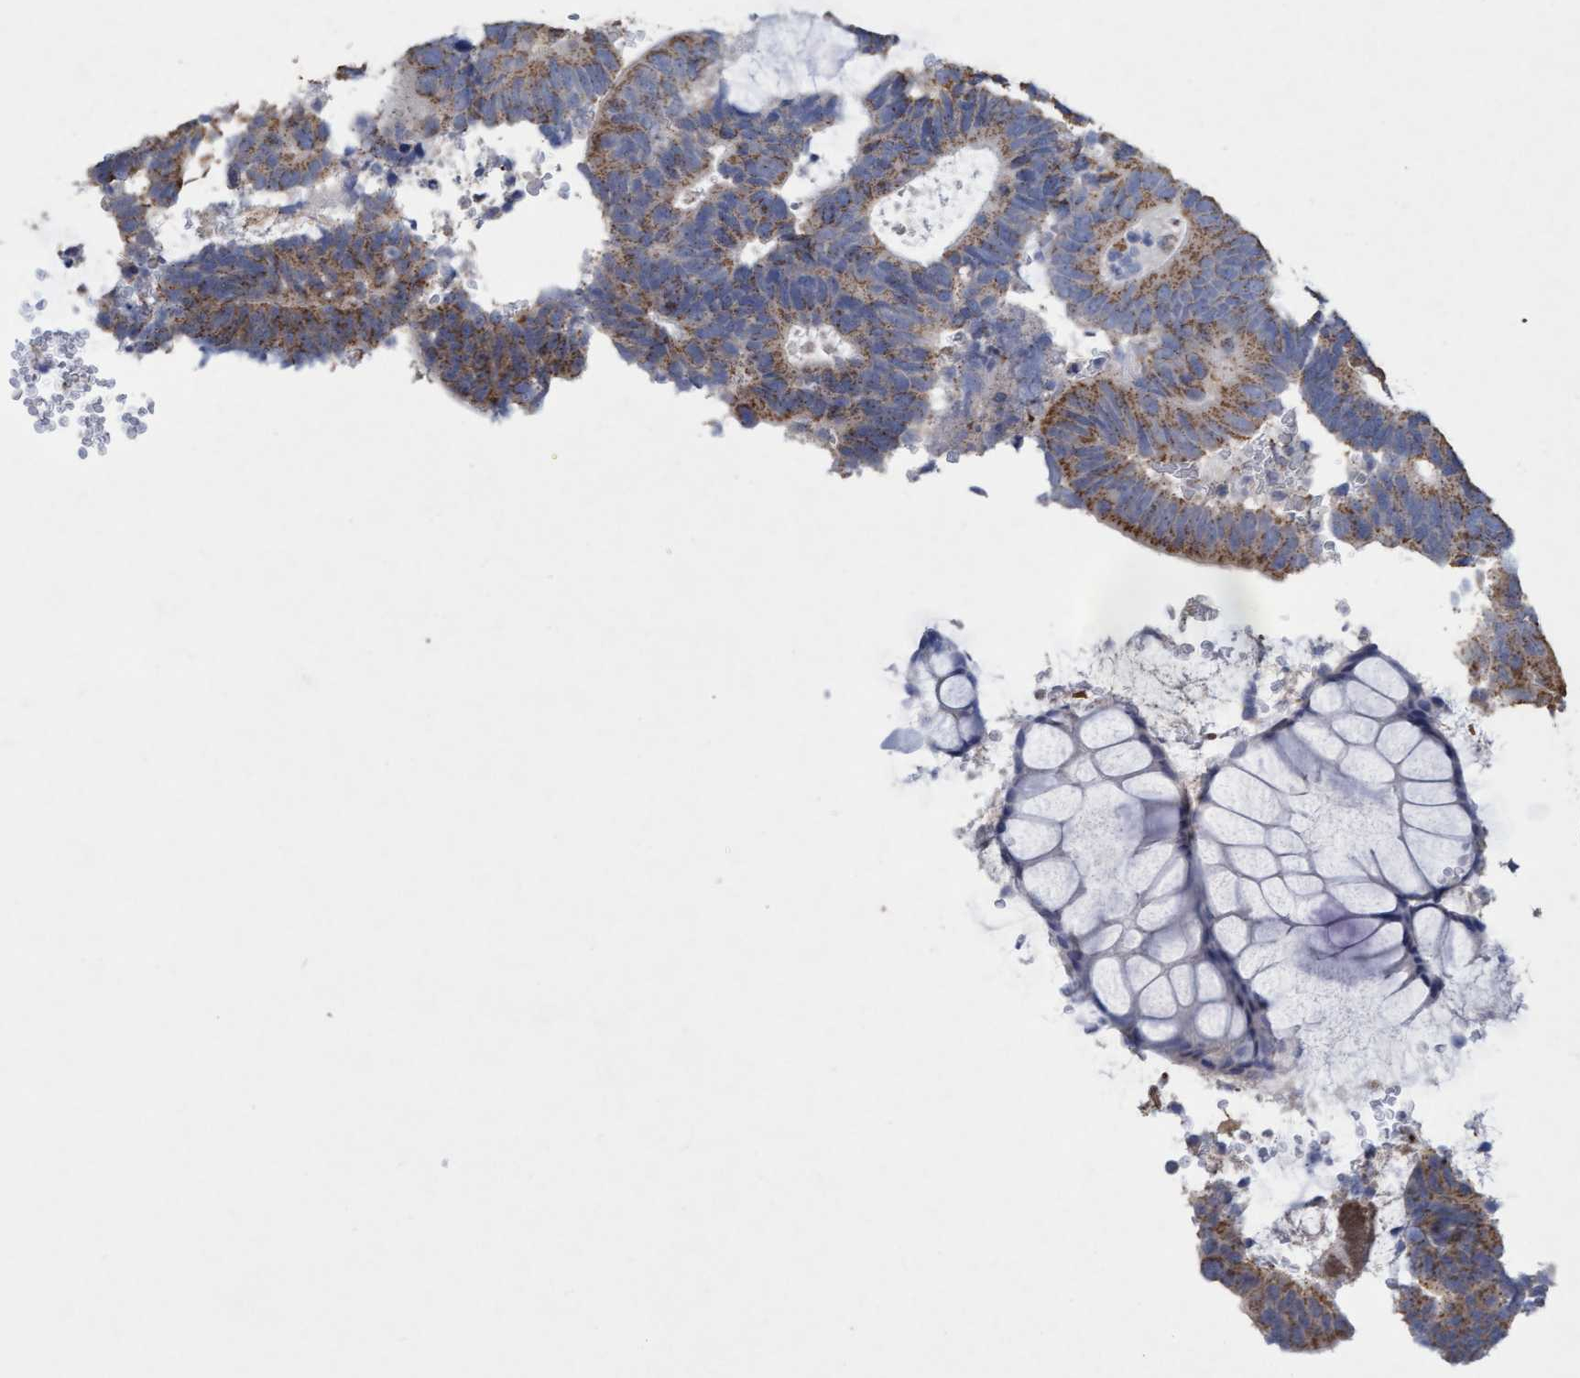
{"staining": {"intensity": "weak", "quantity": ">75%", "location": "cytoplasmic/membranous"}, "tissue": "colorectal cancer", "cell_type": "Tumor cells", "image_type": "cancer", "snomed": [{"axis": "morphology", "description": "Adenocarcinoma, NOS"}, {"axis": "topography", "description": "Colon"}], "caption": "The photomicrograph shows immunohistochemical staining of colorectal adenocarcinoma. There is weak cytoplasmic/membranous expression is appreciated in about >75% of tumor cells.", "gene": "VSIG8", "patient": {"sex": "male", "age": 56}}